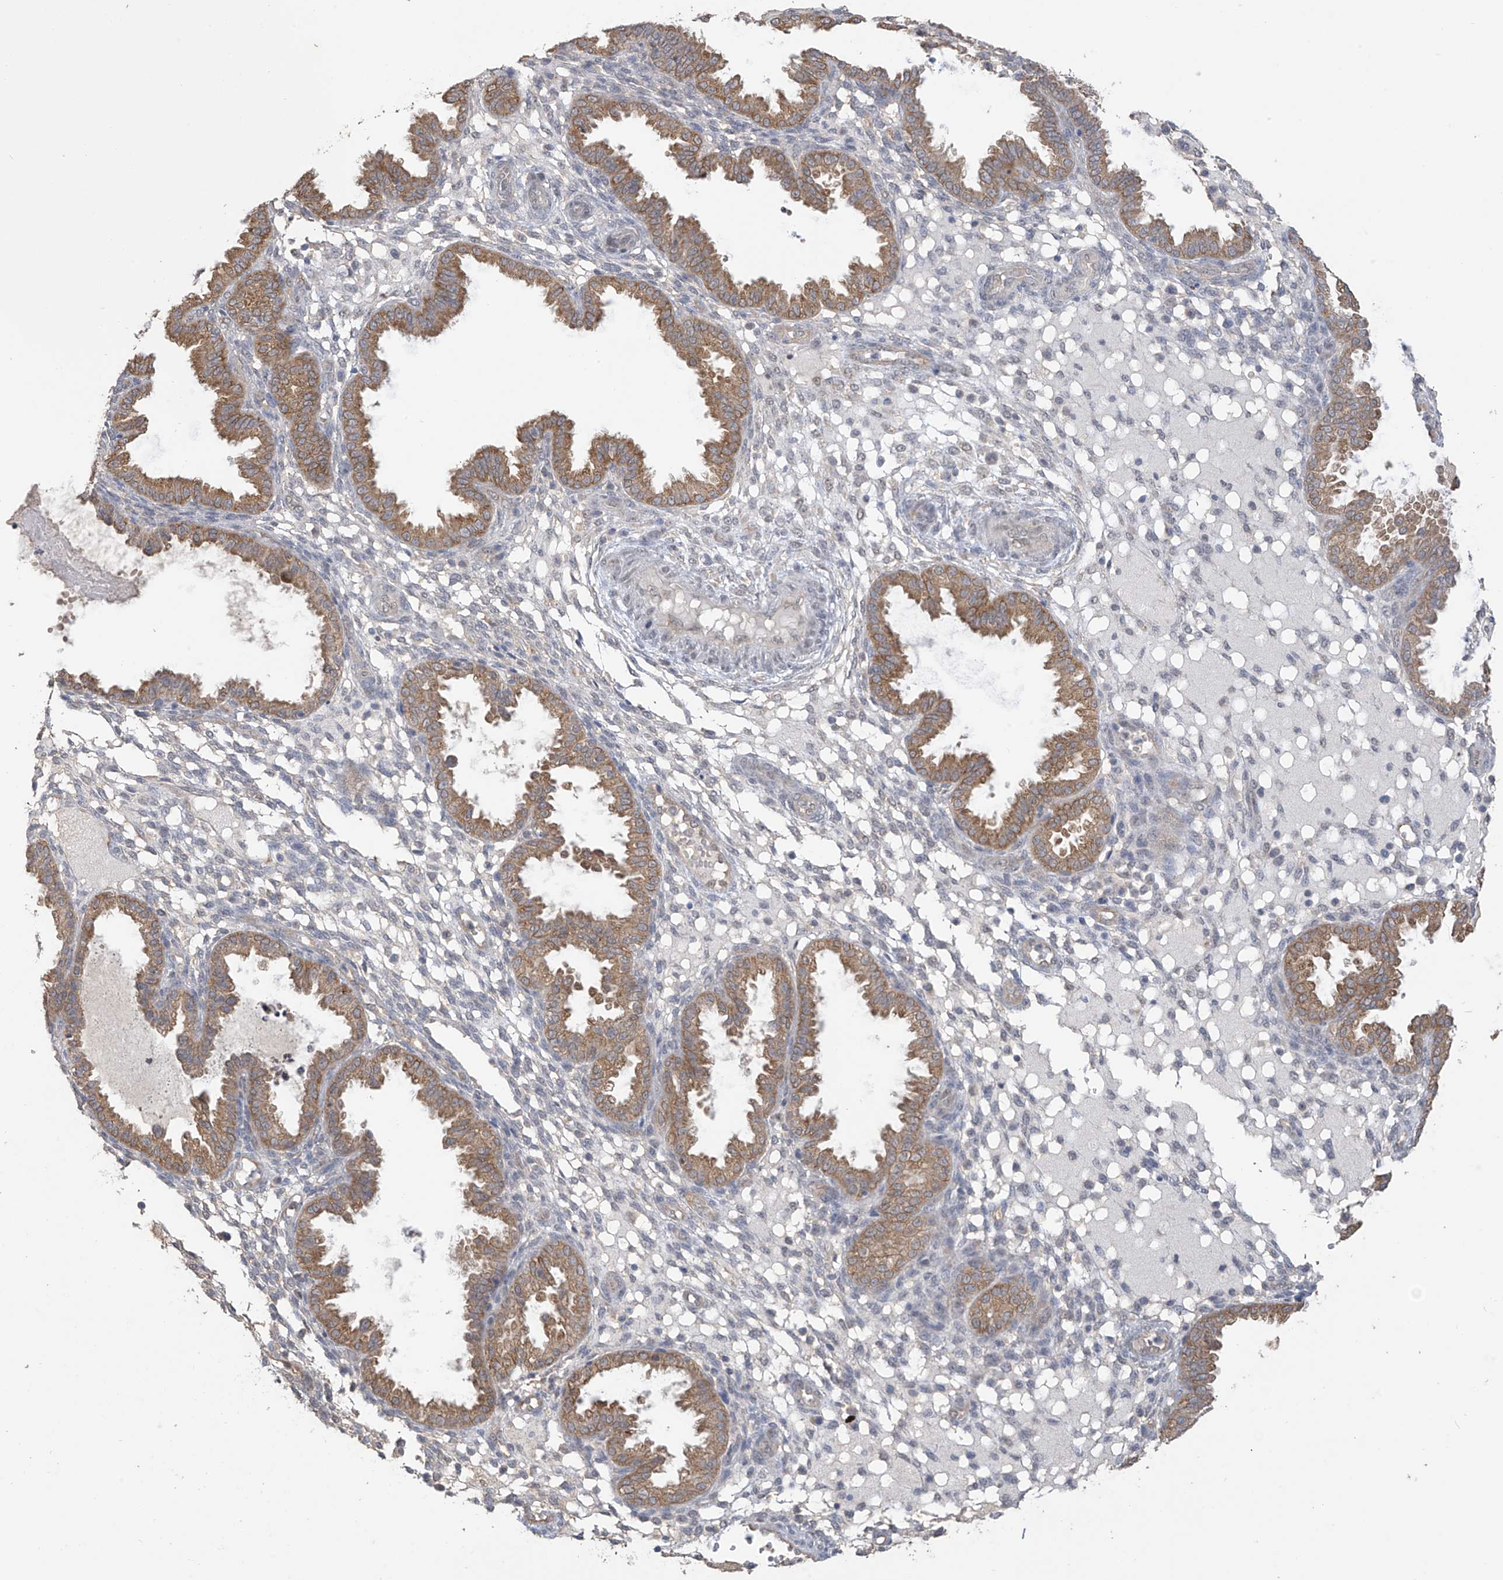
{"staining": {"intensity": "negative", "quantity": "none", "location": "none"}, "tissue": "endometrium", "cell_type": "Cells in endometrial stroma", "image_type": "normal", "snomed": [{"axis": "morphology", "description": "Normal tissue, NOS"}, {"axis": "topography", "description": "Endometrium"}], "caption": "Cells in endometrial stroma show no significant protein expression in benign endometrium.", "gene": "KIAA1522", "patient": {"sex": "female", "age": 33}}